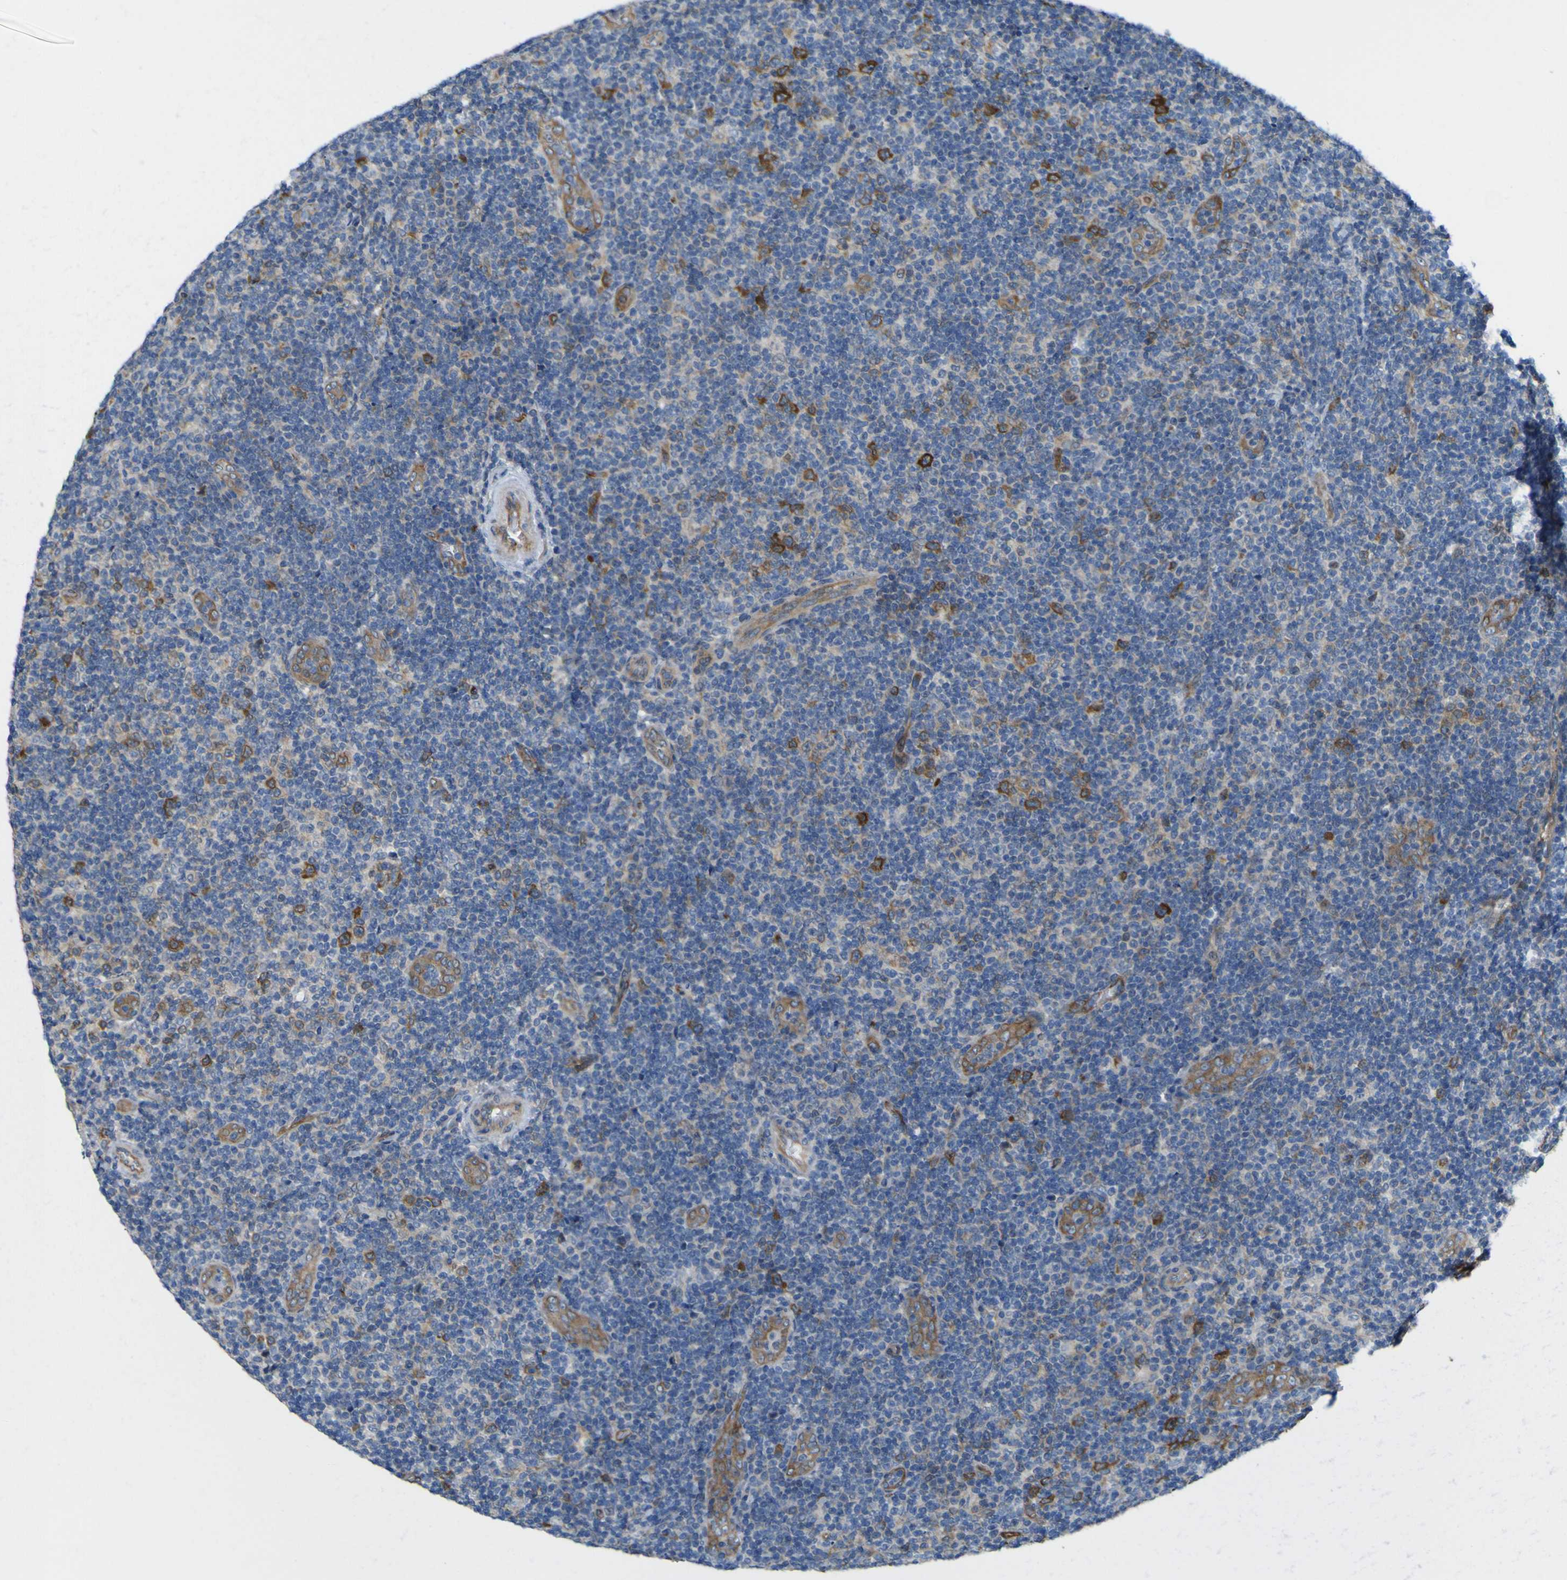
{"staining": {"intensity": "strong", "quantity": "<25%", "location": "cytoplasmic/membranous"}, "tissue": "lymphoma", "cell_type": "Tumor cells", "image_type": "cancer", "snomed": [{"axis": "morphology", "description": "Malignant lymphoma, non-Hodgkin's type, Low grade"}, {"axis": "topography", "description": "Lymph node"}], "caption": "IHC staining of malignant lymphoma, non-Hodgkin's type (low-grade), which reveals medium levels of strong cytoplasmic/membranous expression in about <25% of tumor cells indicating strong cytoplasmic/membranous protein staining. The staining was performed using DAB (3,3'-diaminobenzidine) (brown) for protein detection and nuclei were counterstained in hematoxylin (blue).", "gene": "JPH1", "patient": {"sex": "male", "age": 83}}